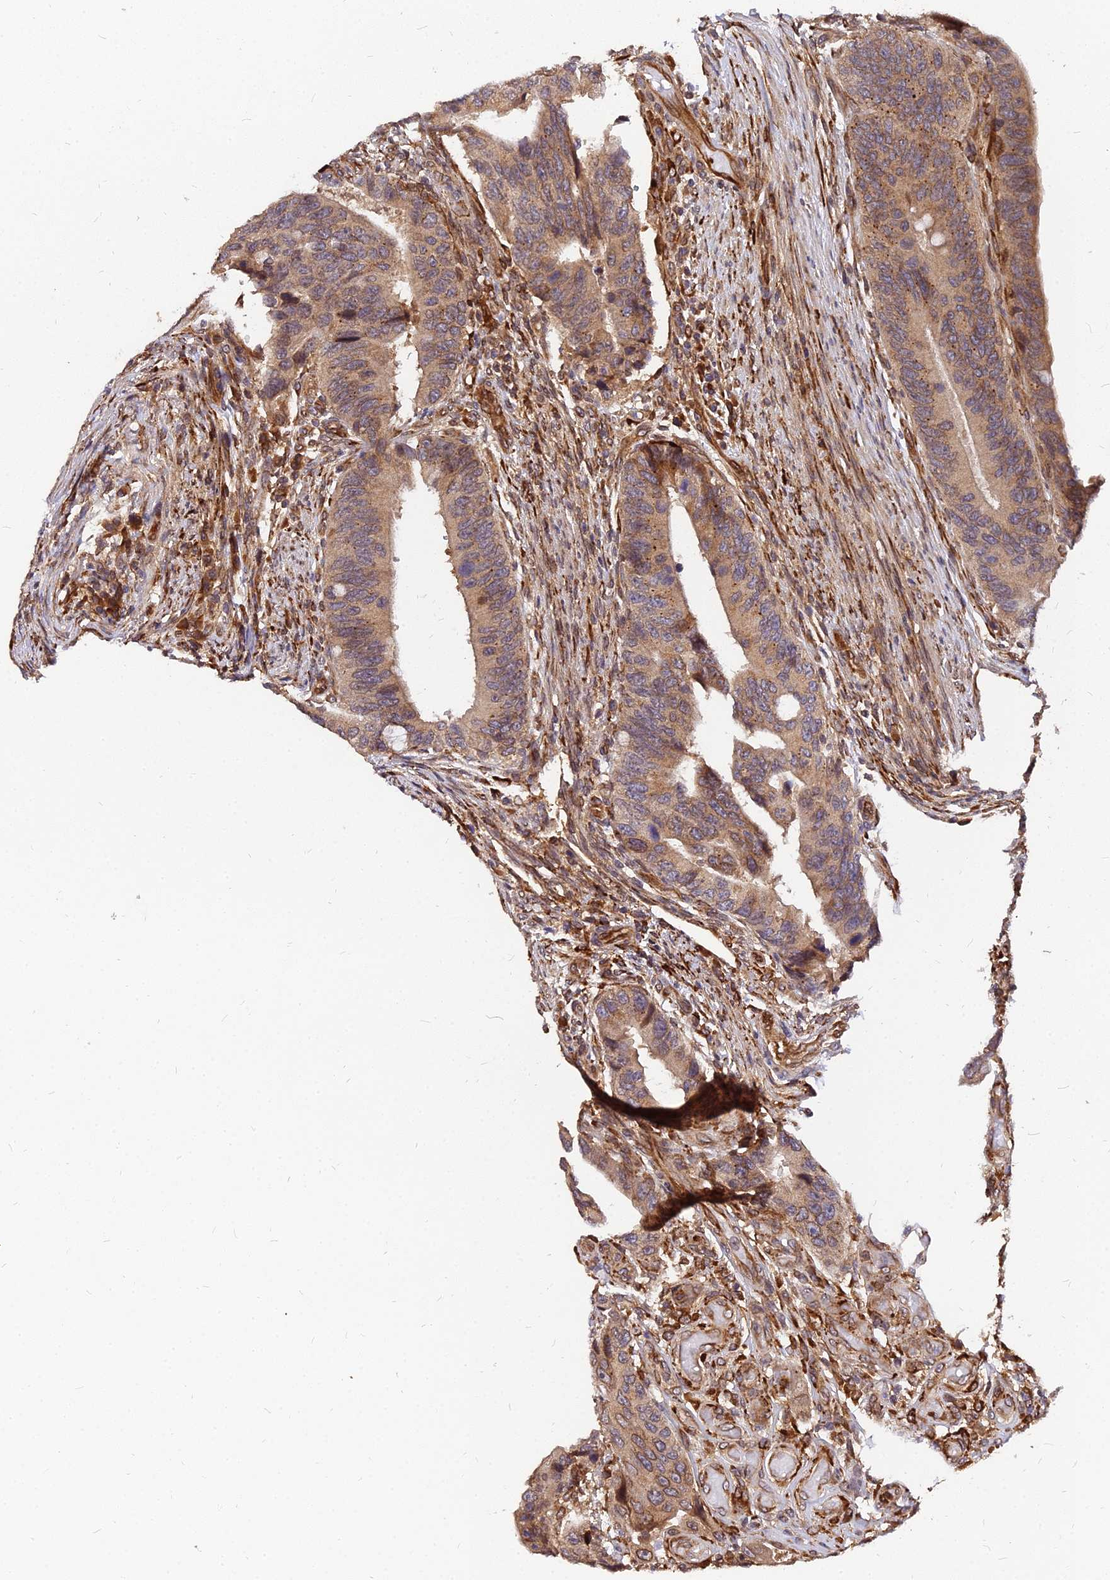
{"staining": {"intensity": "moderate", "quantity": ">75%", "location": "cytoplasmic/membranous"}, "tissue": "colorectal cancer", "cell_type": "Tumor cells", "image_type": "cancer", "snomed": [{"axis": "morphology", "description": "Adenocarcinoma, NOS"}, {"axis": "topography", "description": "Colon"}], "caption": "Tumor cells reveal moderate cytoplasmic/membranous expression in about >75% of cells in adenocarcinoma (colorectal).", "gene": "PDE4D", "patient": {"sex": "male", "age": 87}}